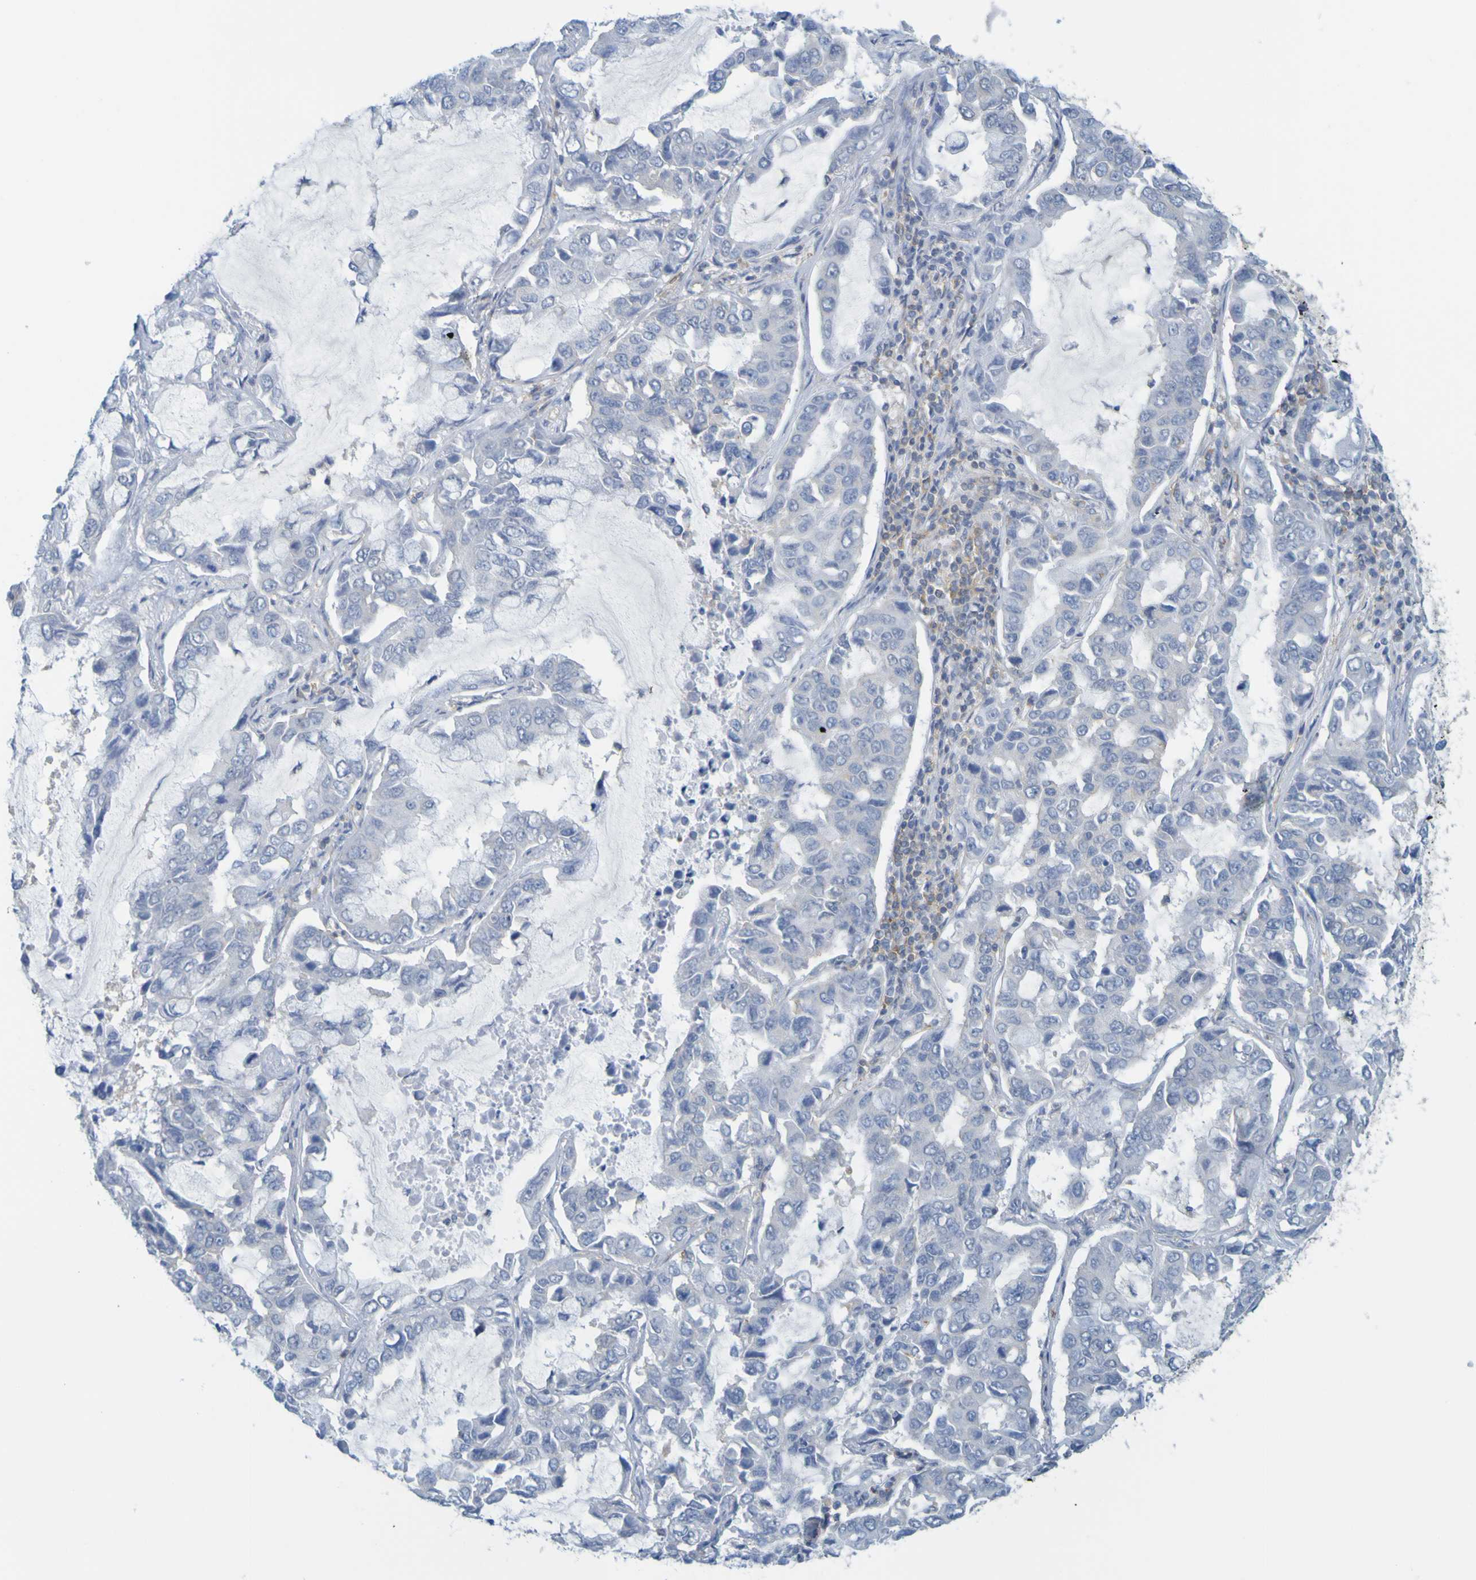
{"staining": {"intensity": "negative", "quantity": "none", "location": "none"}, "tissue": "lung cancer", "cell_type": "Tumor cells", "image_type": "cancer", "snomed": [{"axis": "morphology", "description": "Adenocarcinoma, NOS"}, {"axis": "topography", "description": "Lung"}], "caption": "Tumor cells show no significant protein positivity in adenocarcinoma (lung). (DAB (3,3'-diaminobenzidine) immunohistochemistry (IHC), high magnification).", "gene": "APPL1", "patient": {"sex": "male", "age": 64}}